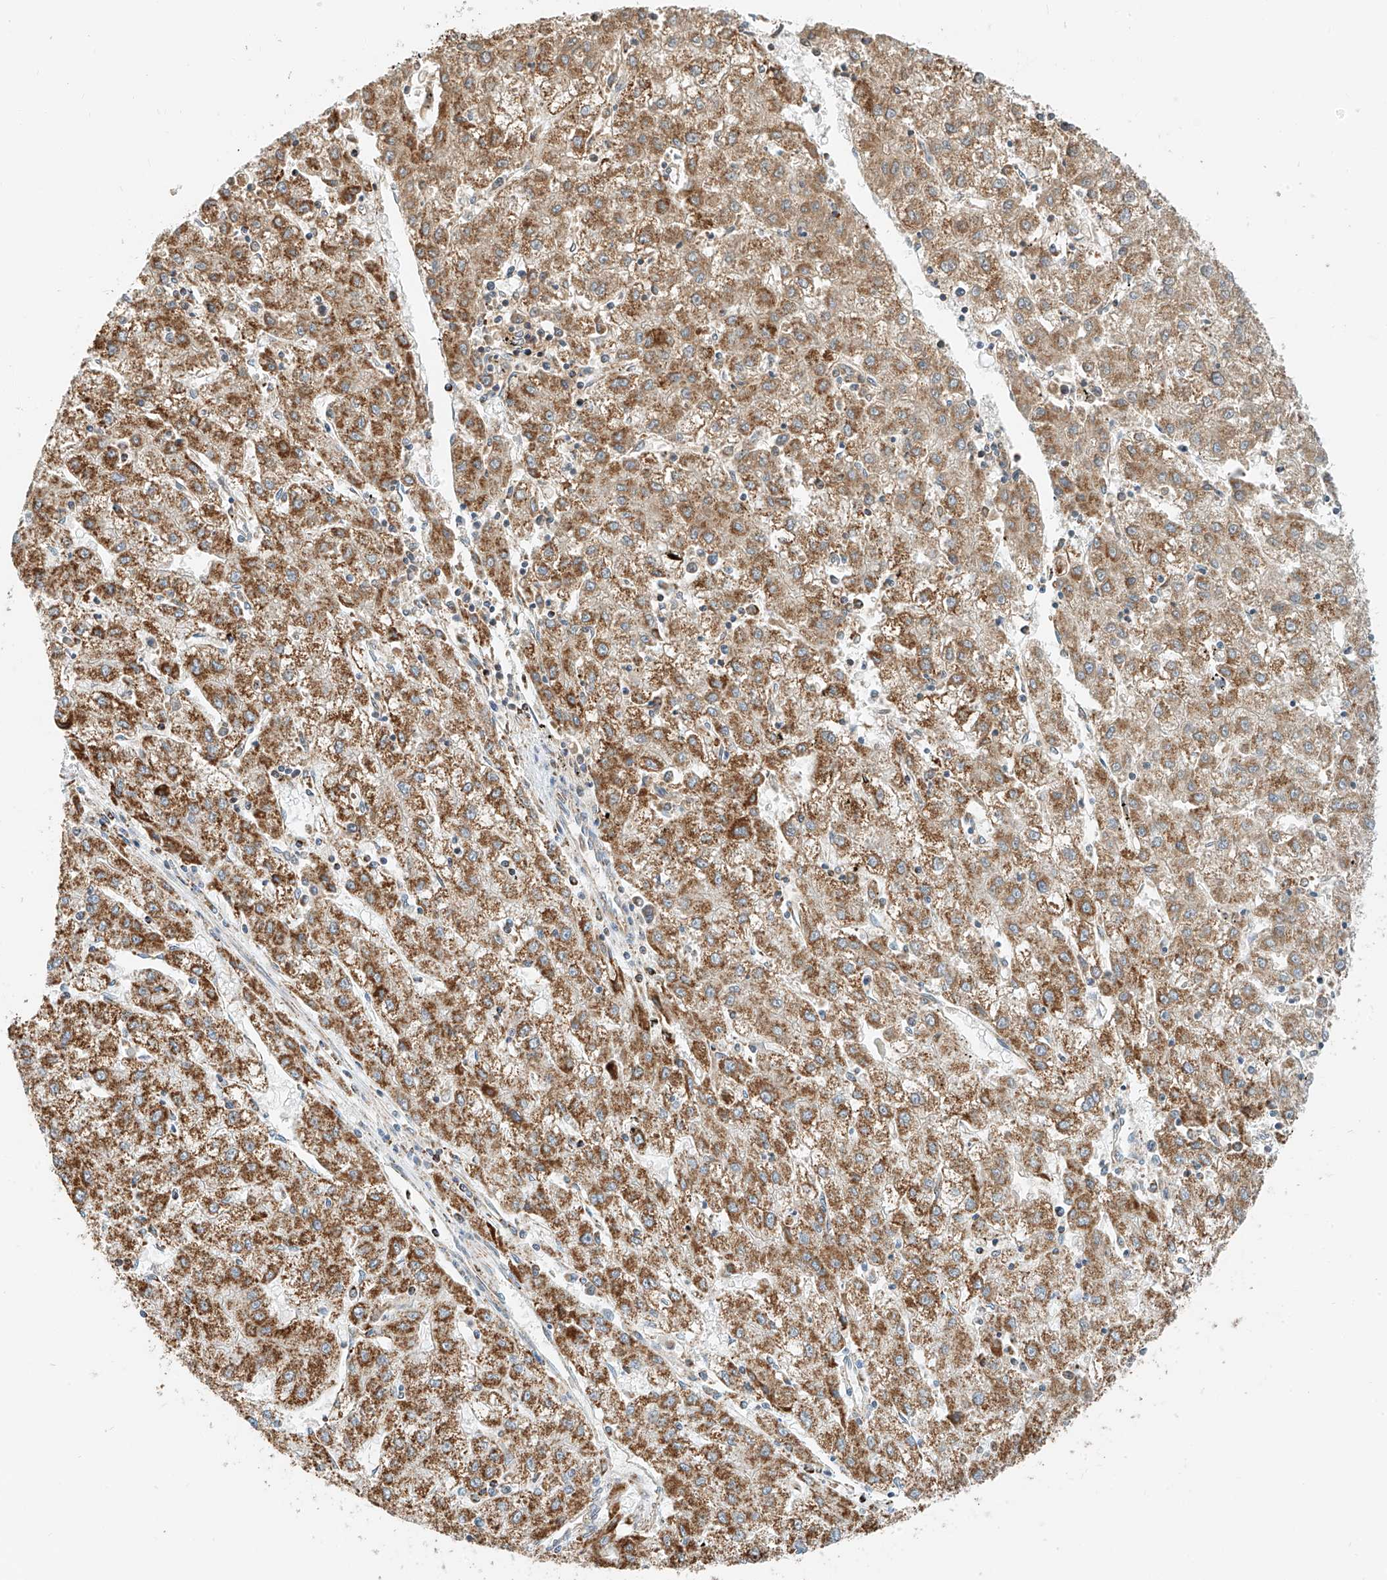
{"staining": {"intensity": "moderate", "quantity": ">75%", "location": "cytoplasmic/membranous"}, "tissue": "liver cancer", "cell_type": "Tumor cells", "image_type": "cancer", "snomed": [{"axis": "morphology", "description": "Carcinoma, Hepatocellular, NOS"}, {"axis": "topography", "description": "Liver"}], "caption": "This histopathology image demonstrates IHC staining of hepatocellular carcinoma (liver), with medium moderate cytoplasmic/membranous staining in about >75% of tumor cells.", "gene": "PPA2", "patient": {"sex": "male", "age": 72}}